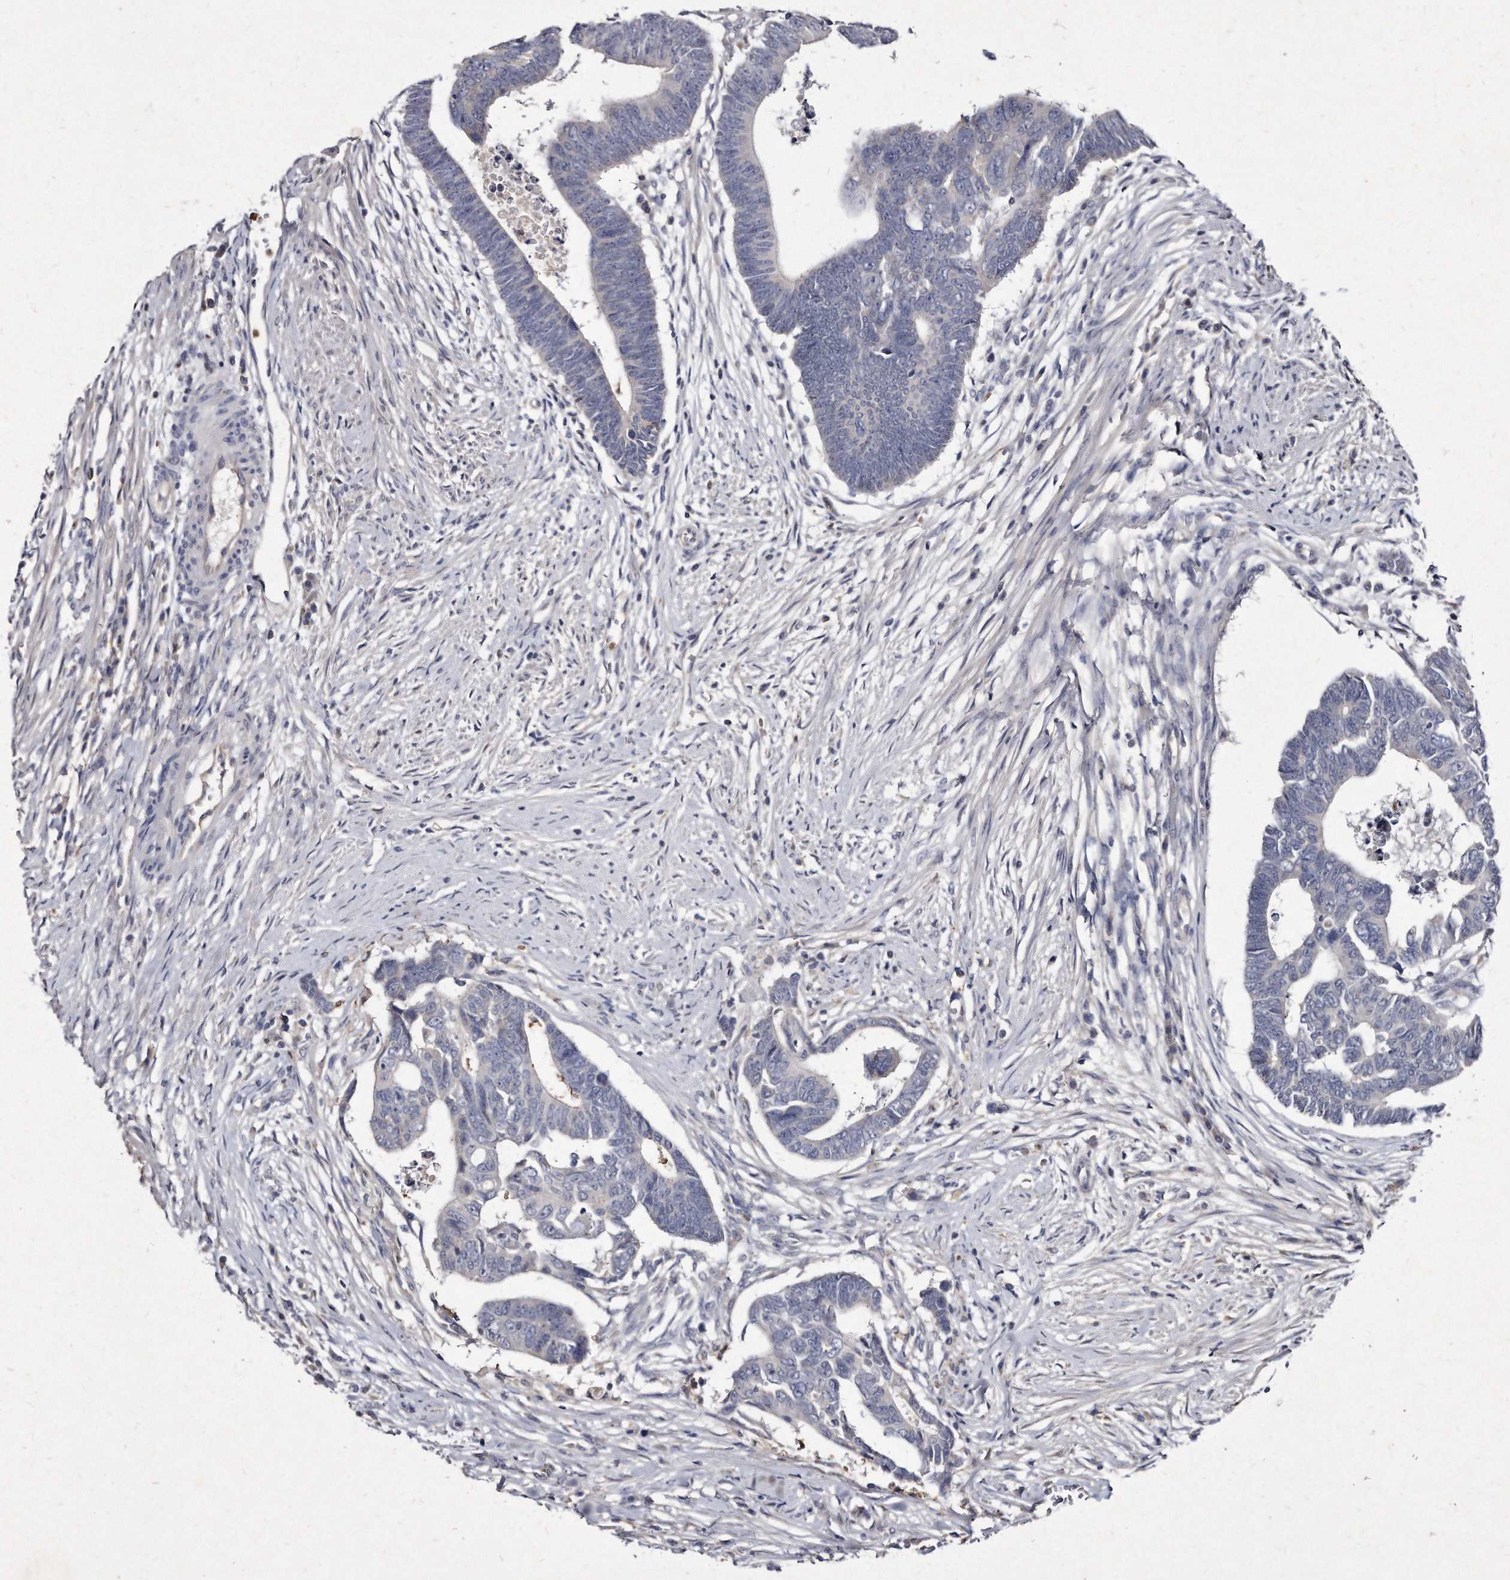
{"staining": {"intensity": "negative", "quantity": "none", "location": "none"}, "tissue": "colorectal cancer", "cell_type": "Tumor cells", "image_type": "cancer", "snomed": [{"axis": "morphology", "description": "Adenocarcinoma, NOS"}, {"axis": "topography", "description": "Rectum"}], "caption": "The image demonstrates no significant positivity in tumor cells of colorectal adenocarcinoma. The staining is performed using DAB brown chromogen with nuclei counter-stained in using hematoxylin.", "gene": "KLHDC3", "patient": {"sex": "female", "age": 65}}